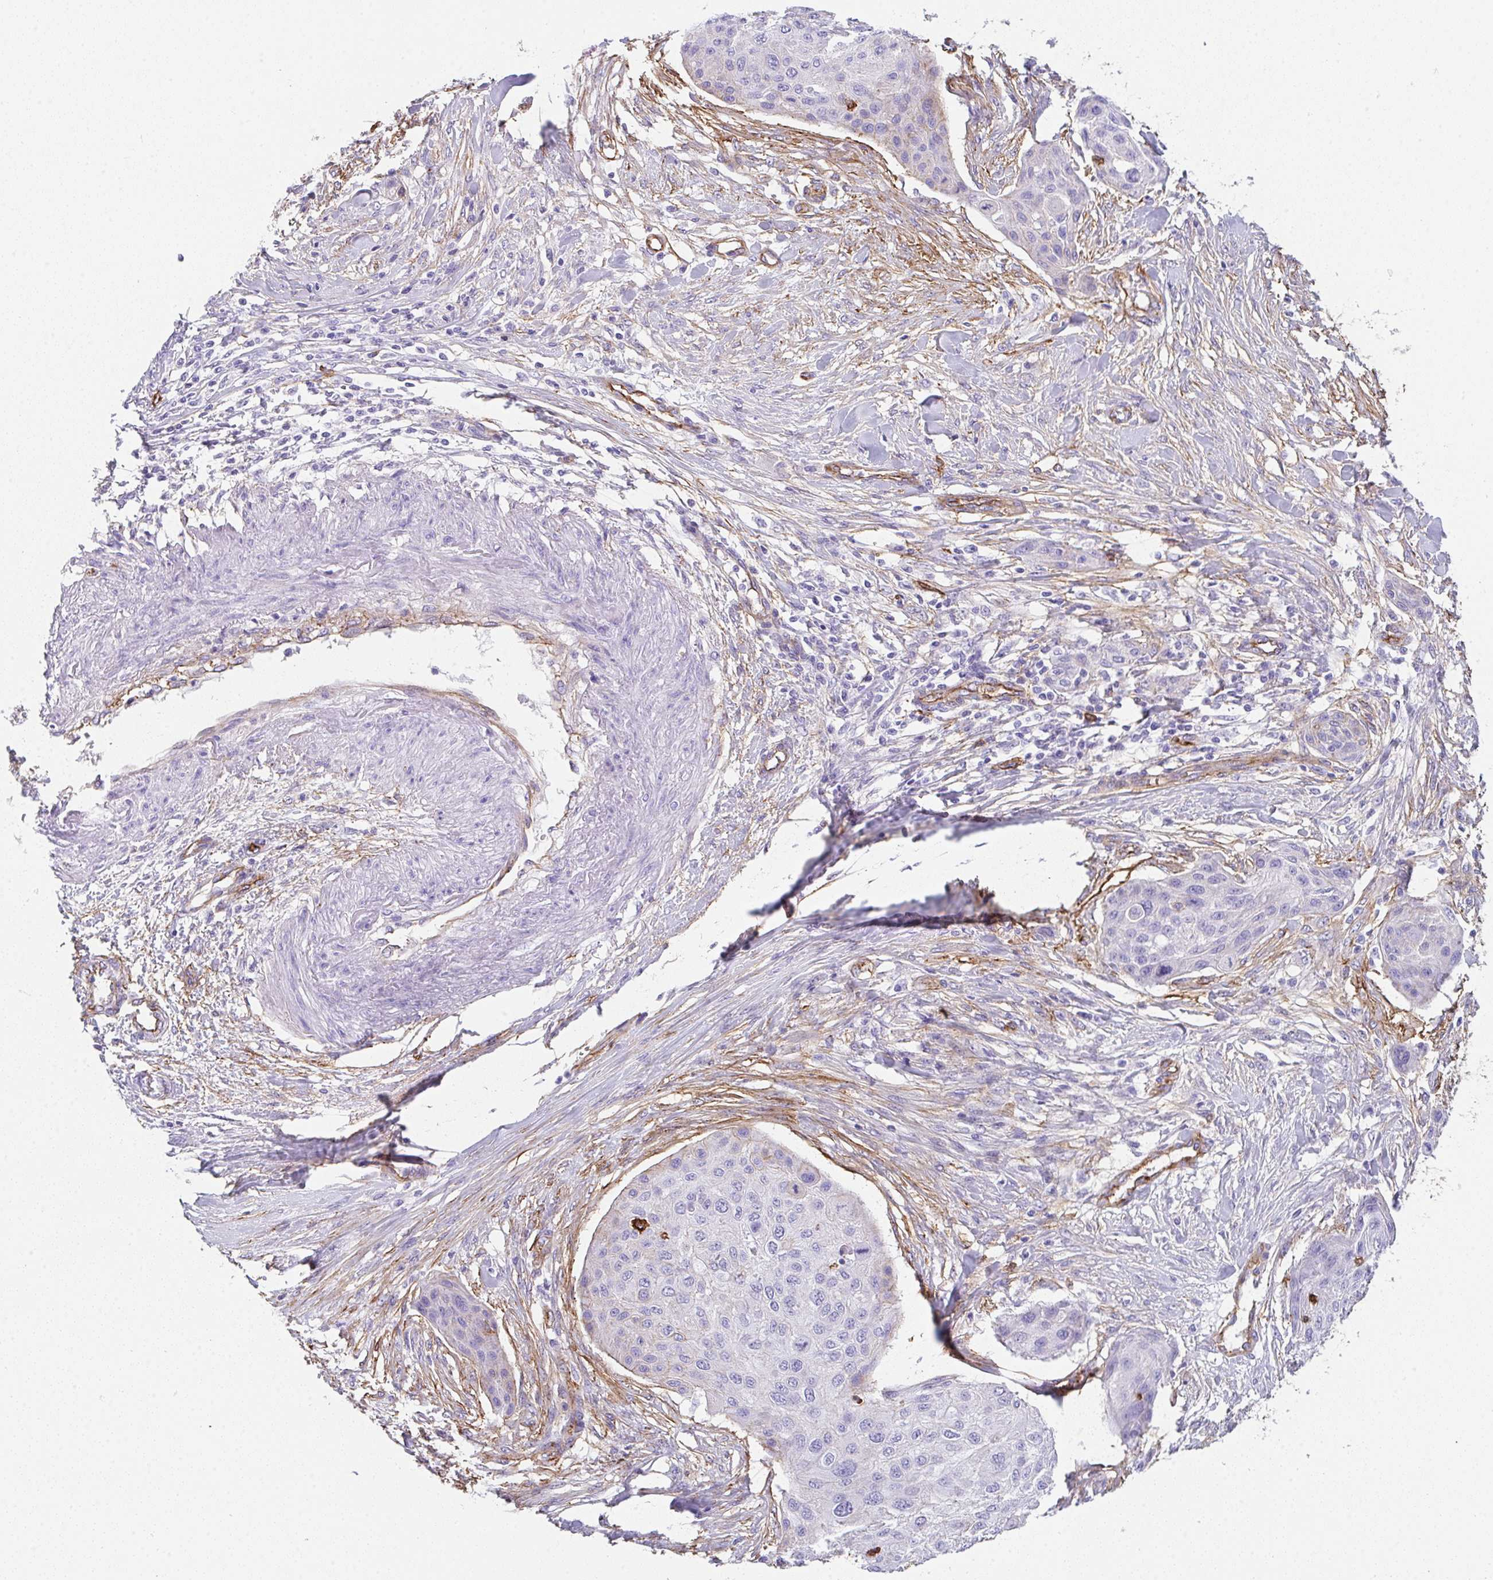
{"staining": {"intensity": "negative", "quantity": "none", "location": "none"}, "tissue": "skin cancer", "cell_type": "Tumor cells", "image_type": "cancer", "snomed": [{"axis": "morphology", "description": "Squamous cell carcinoma, NOS"}, {"axis": "topography", "description": "Skin"}], "caption": "This photomicrograph is of skin cancer (squamous cell carcinoma) stained with immunohistochemistry to label a protein in brown with the nuclei are counter-stained blue. There is no expression in tumor cells.", "gene": "DBN1", "patient": {"sex": "female", "age": 87}}